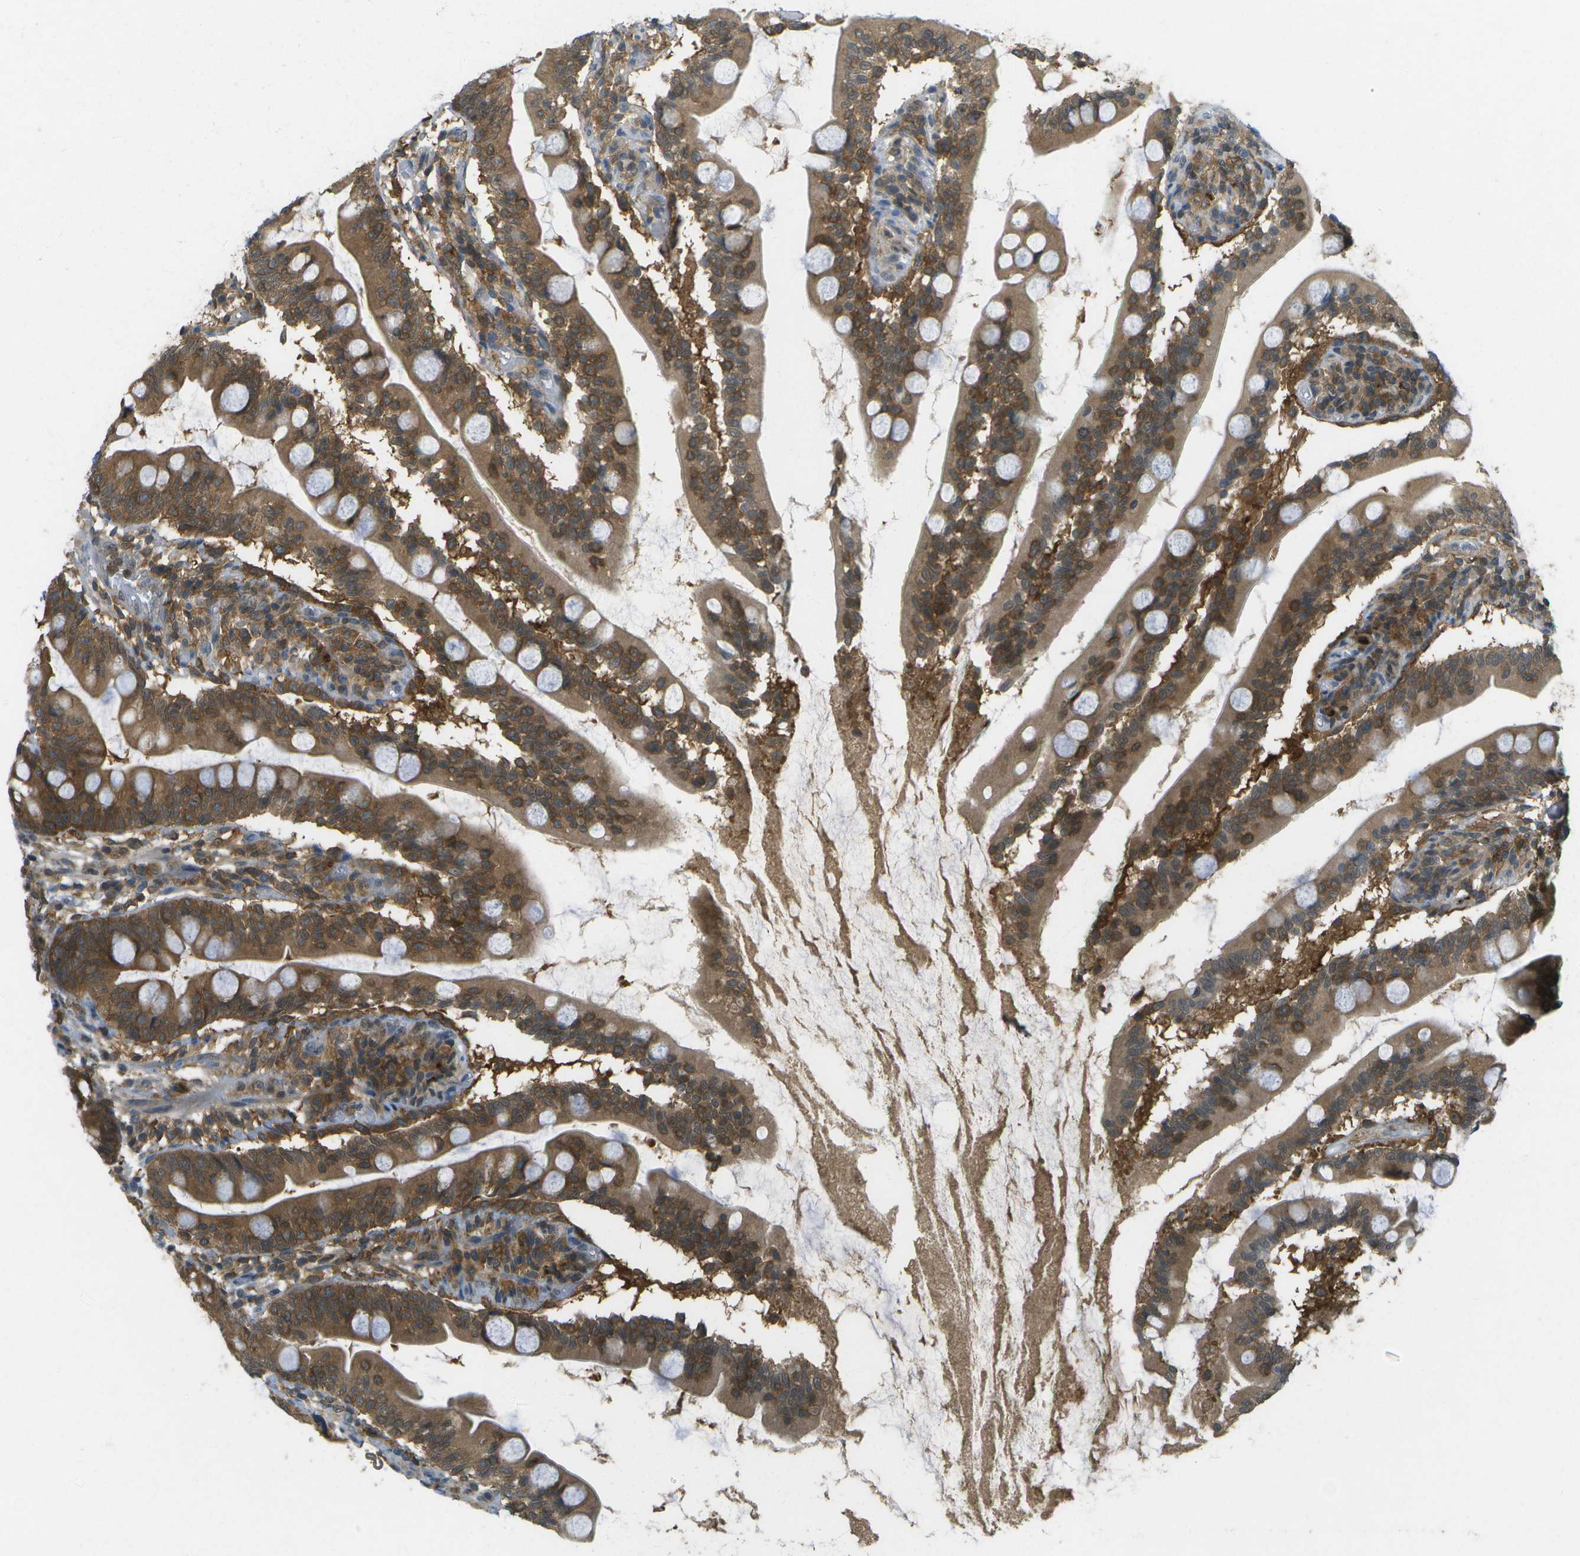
{"staining": {"intensity": "strong", "quantity": ">75%", "location": "cytoplasmic/membranous,nuclear"}, "tissue": "small intestine", "cell_type": "Glandular cells", "image_type": "normal", "snomed": [{"axis": "morphology", "description": "Normal tissue, NOS"}, {"axis": "topography", "description": "Small intestine"}], "caption": "Immunohistochemistry (IHC) of benign small intestine displays high levels of strong cytoplasmic/membranous,nuclear staining in approximately >75% of glandular cells. The staining was performed using DAB, with brown indicating positive protein expression. Nuclei are stained blue with hematoxylin.", "gene": "CDH23", "patient": {"sex": "female", "age": 56}}